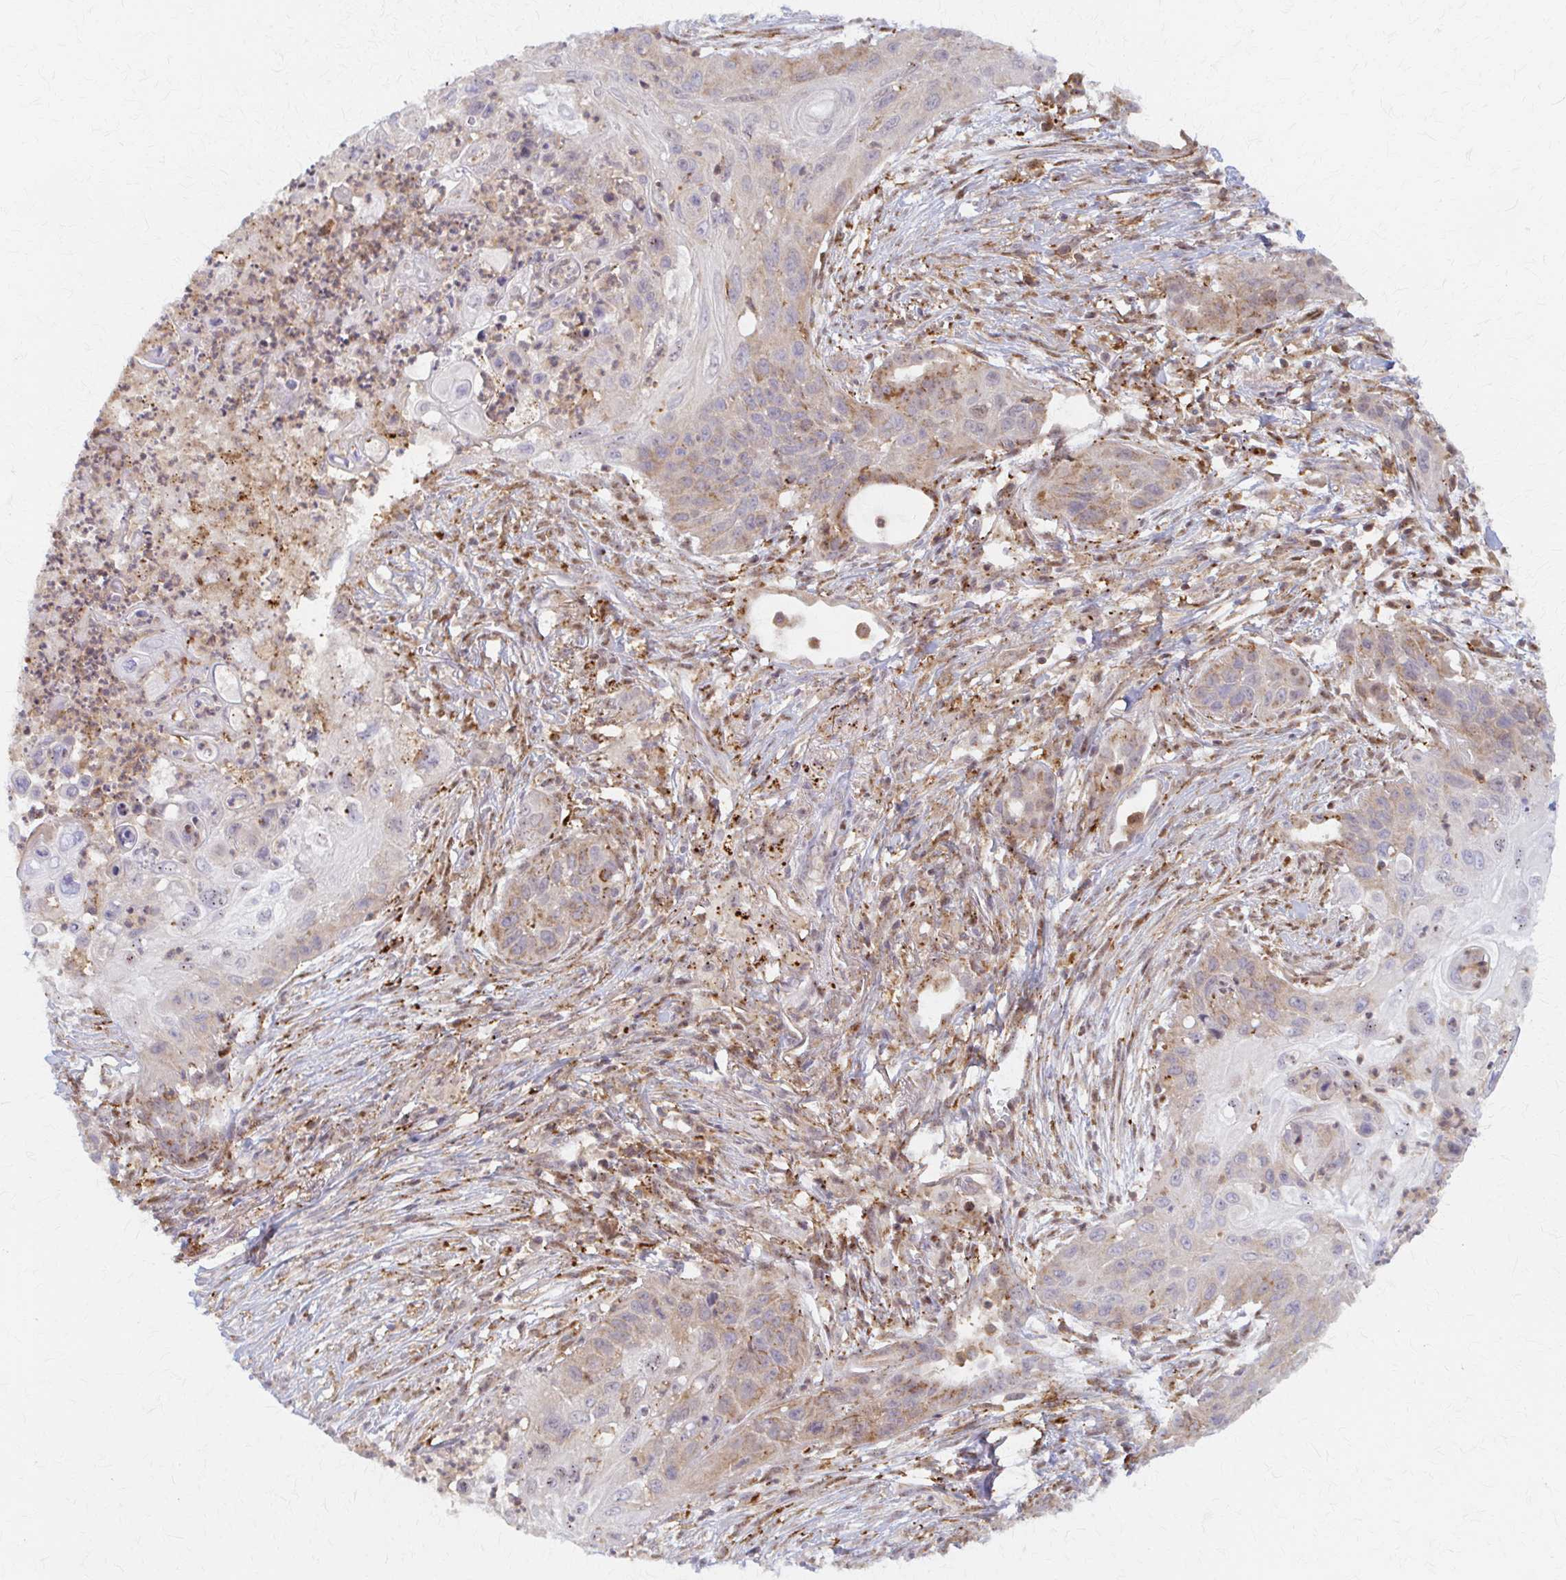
{"staining": {"intensity": "weak", "quantity": "<25%", "location": "cytoplasmic/membranous"}, "tissue": "lung cancer", "cell_type": "Tumor cells", "image_type": "cancer", "snomed": [{"axis": "morphology", "description": "Squamous cell carcinoma, NOS"}, {"axis": "topography", "description": "Lung"}], "caption": "Squamous cell carcinoma (lung) was stained to show a protein in brown. There is no significant expression in tumor cells.", "gene": "ARHGAP35", "patient": {"sex": "male", "age": 71}}